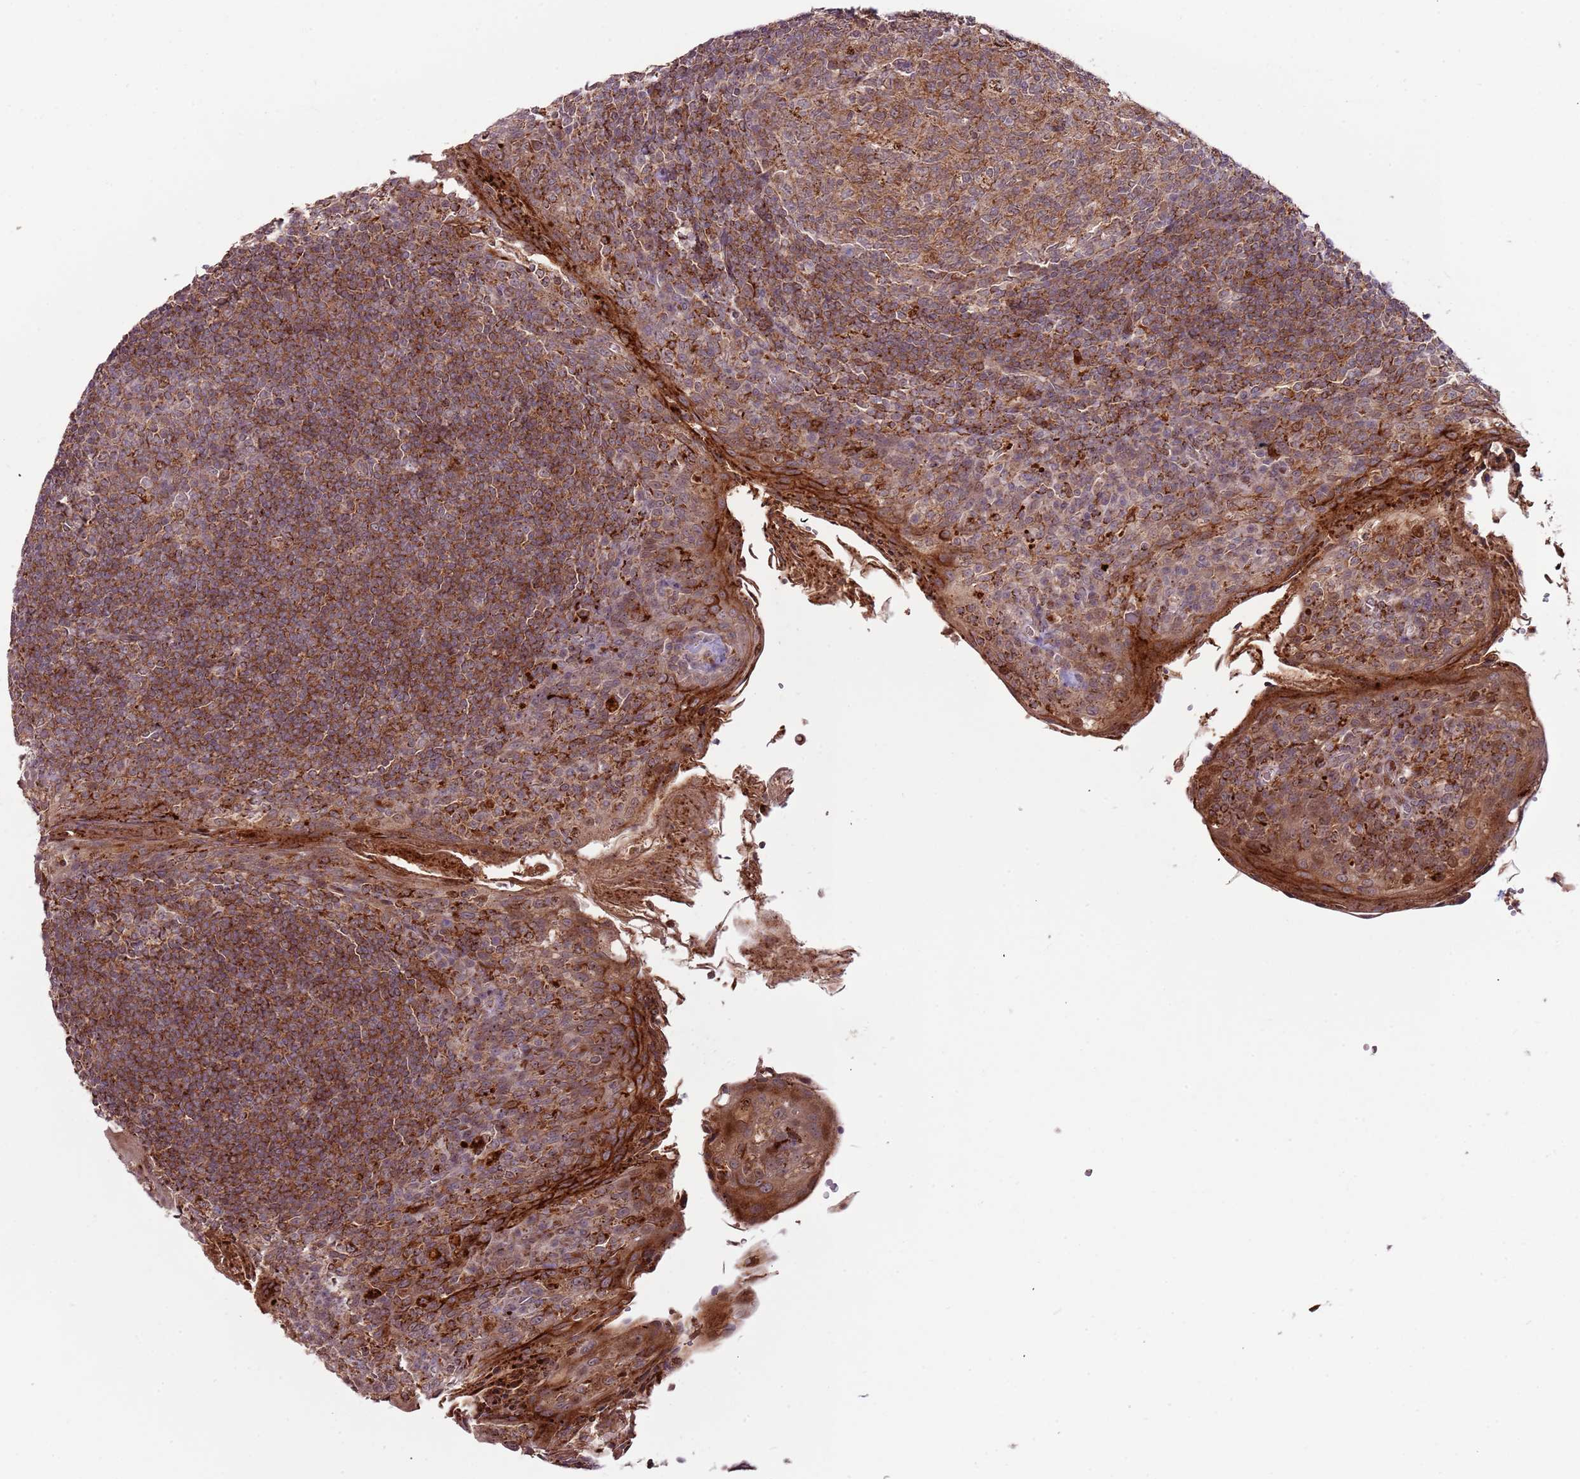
{"staining": {"intensity": "moderate", "quantity": ">75%", "location": "cytoplasmic/membranous"}, "tissue": "tonsil", "cell_type": "Germinal center cells", "image_type": "normal", "snomed": [{"axis": "morphology", "description": "Normal tissue, NOS"}, {"axis": "topography", "description": "Tonsil"}], "caption": "Germinal center cells display moderate cytoplasmic/membranous staining in about >75% of cells in unremarkable tonsil. (brown staining indicates protein expression, while blue staining denotes nuclei).", "gene": "ULK3", "patient": {"sex": "female", "age": 10}}